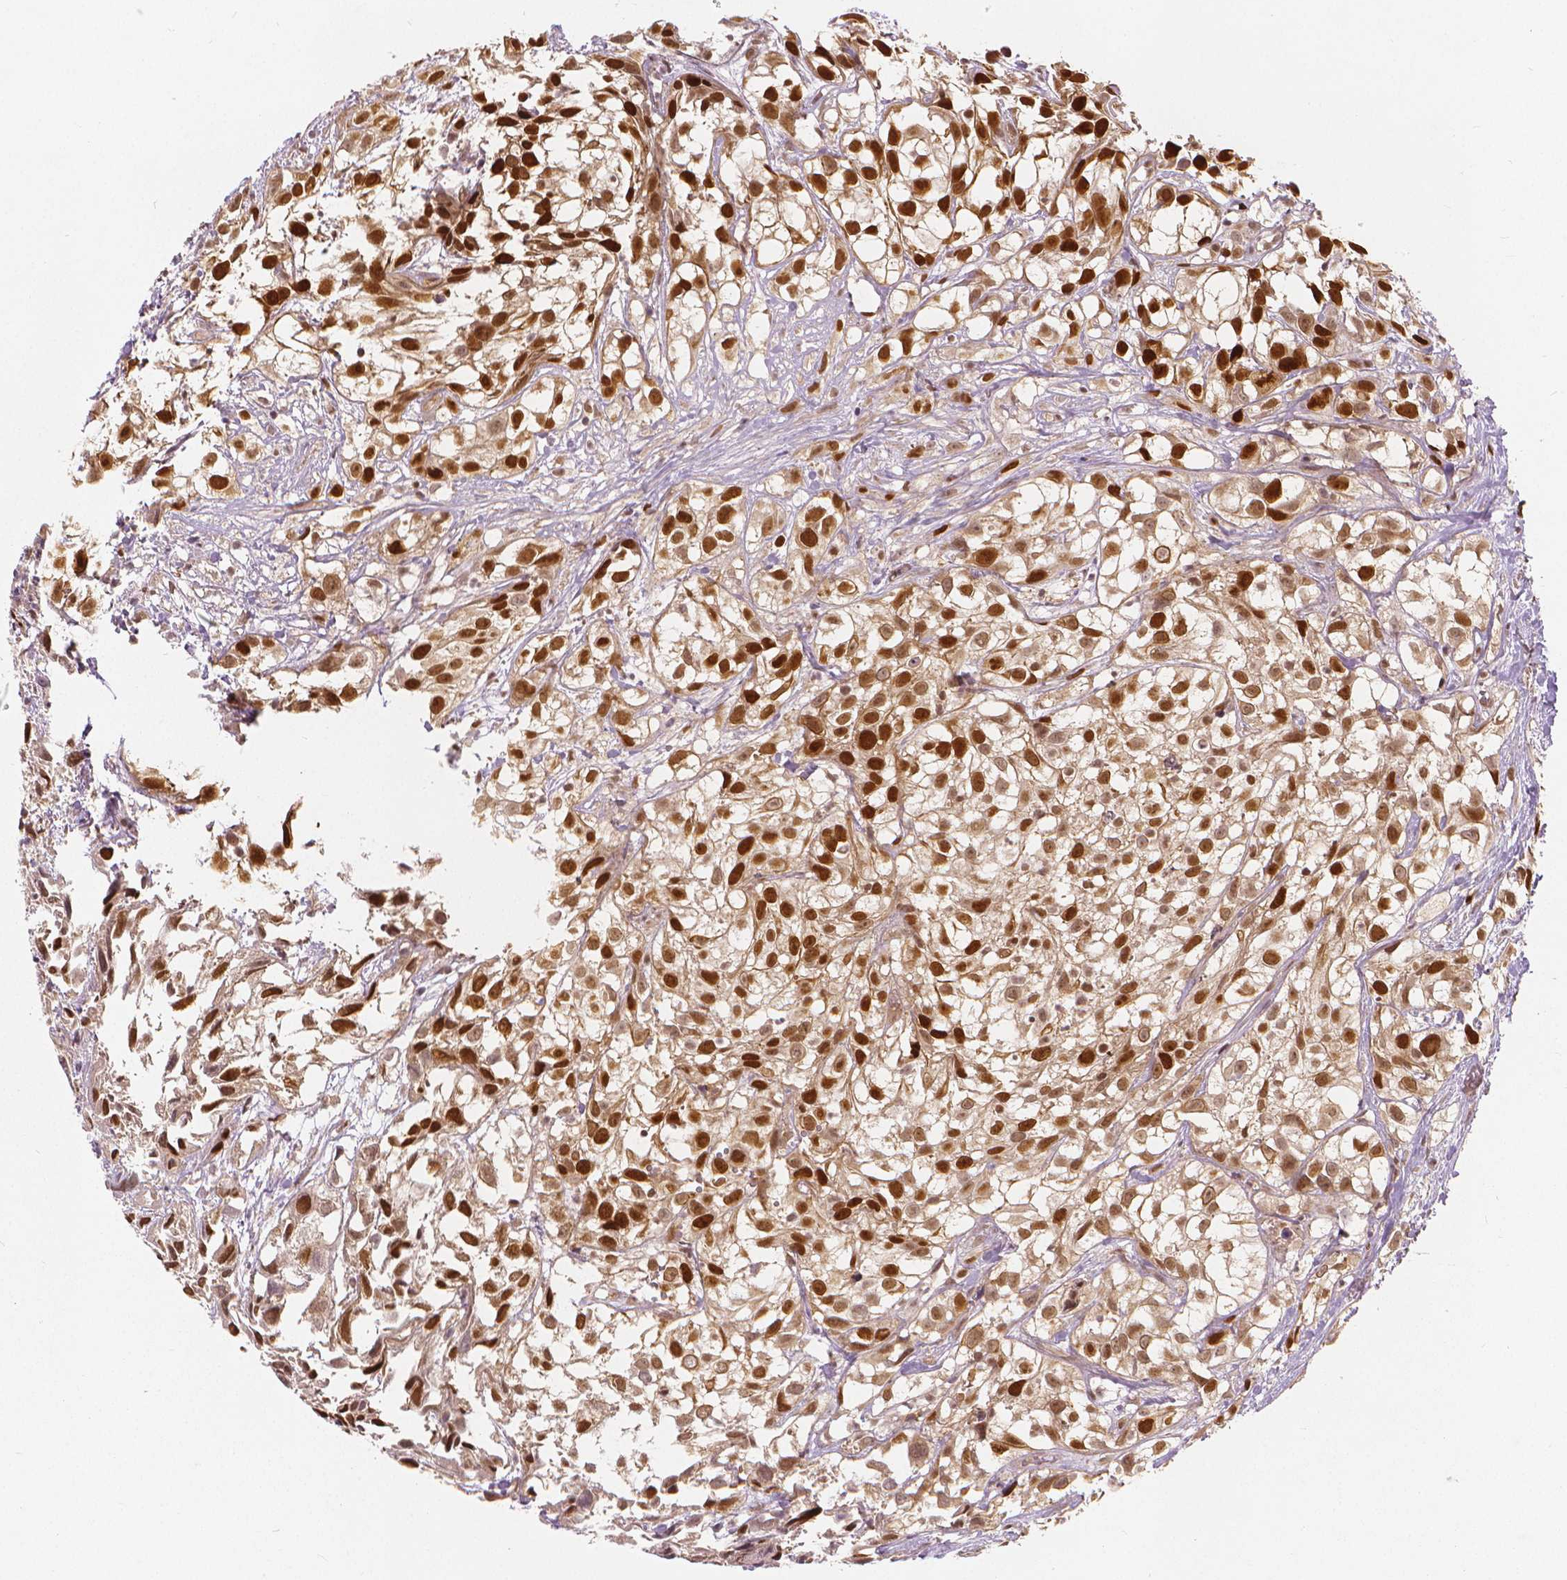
{"staining": {"intensity": "strong", "quantity": ">75%", "location": "nuclear"}, "tissue": "urothelial cancer", "cell_type": "Tumor cells", "image_type": "cancer", "snomed": [{"axis": "morphology", "description": "Urothelial carcinoma, High grade"}, {"axis": "topography", "description": "Urinary bladder"}], "caption": "This image demonstrates immunohistochemistry (IHC) staining of human urothelial cancer, with high strong nuclear expression in about >75% of tumor cells.", "gene": "NSD2", "patient": {"sex": "male", "age": 56}}